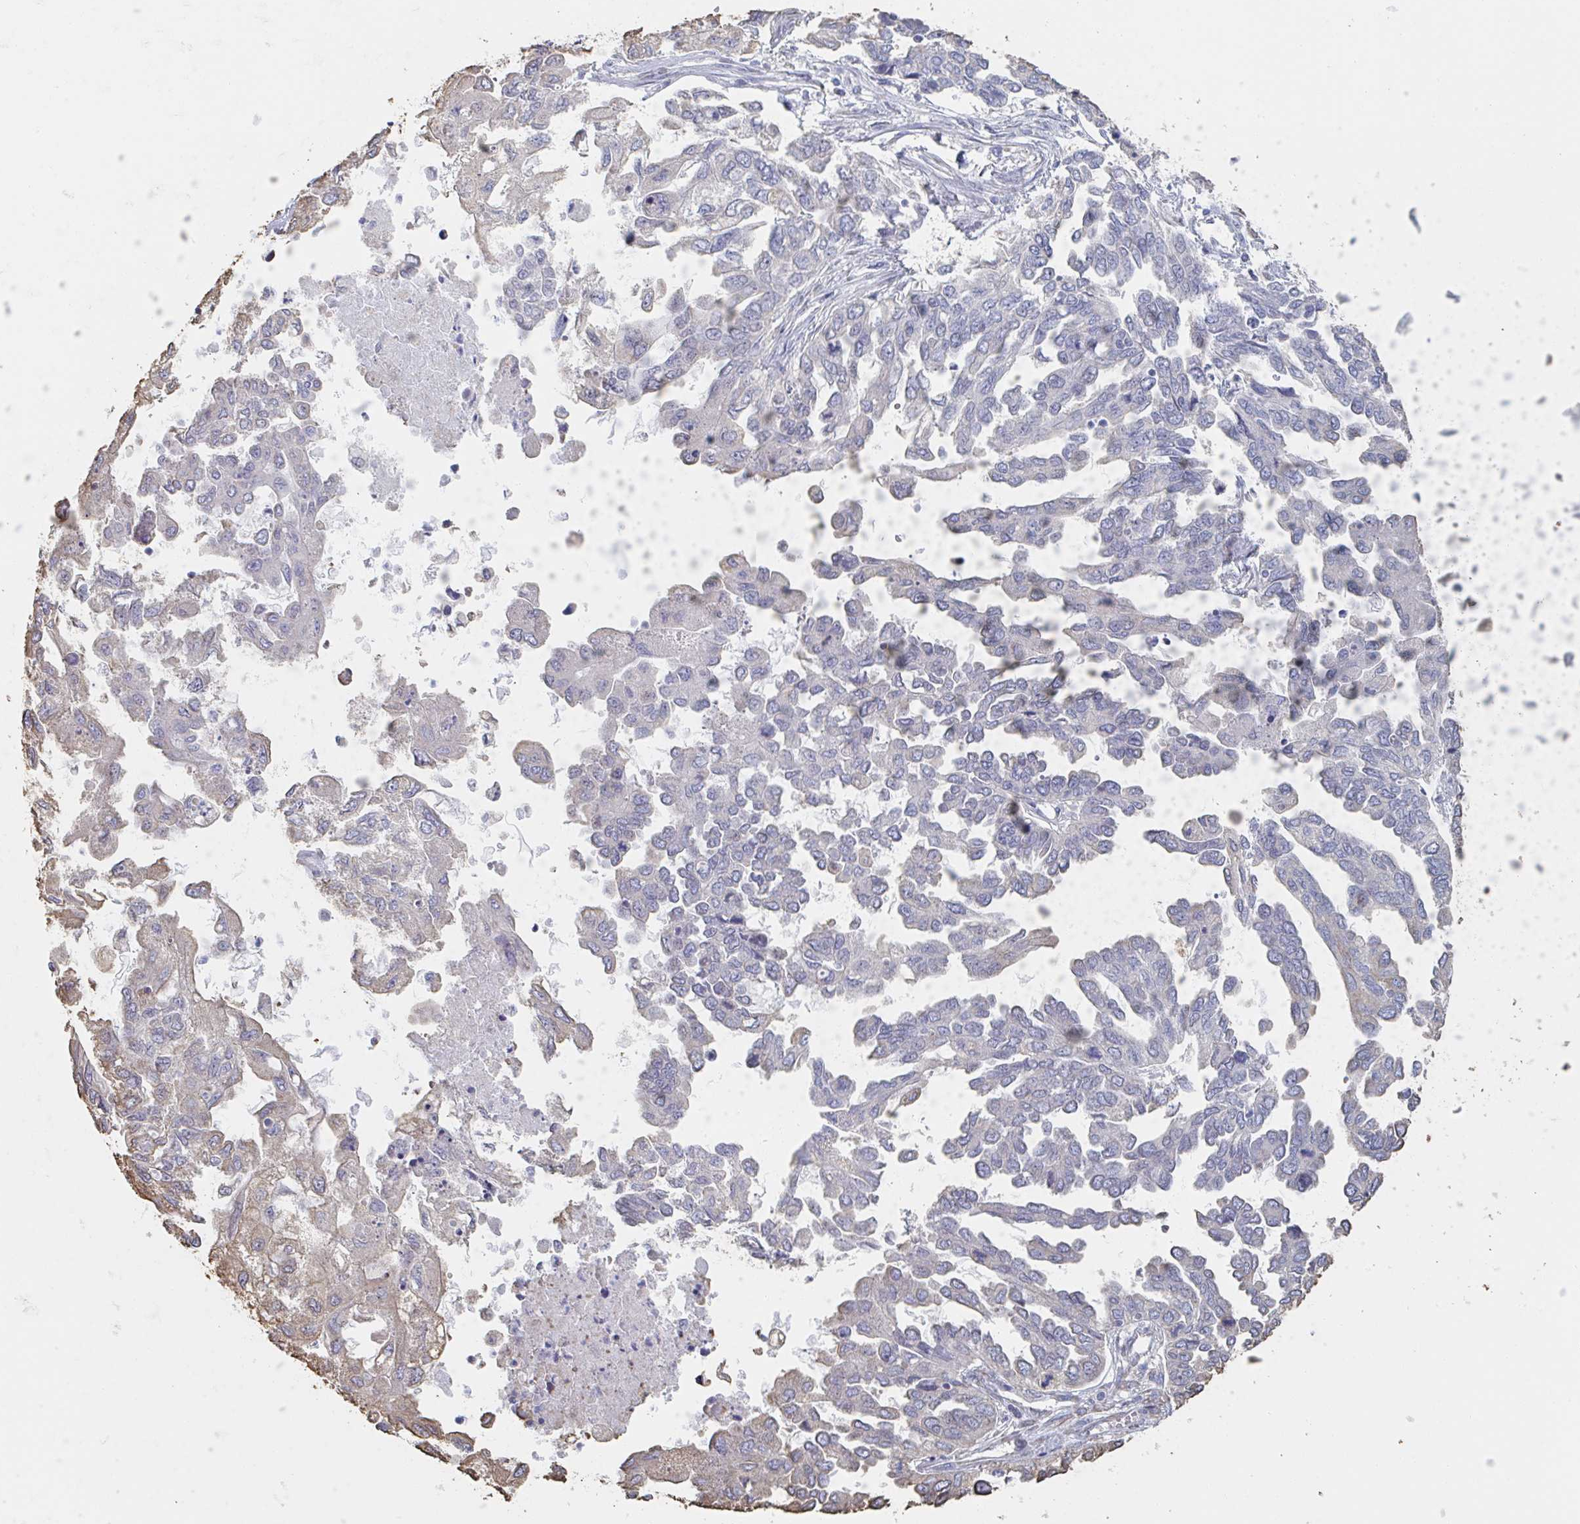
{"staining": {"intensity": "negative", "quantity": "none", "location": "none"}, "tissue": "ovarian cancer", "cell_type": "Tumor cells", "image_type": "cancer", "snomed": [{"axis": "morphology", "description": "Cystadenocarcinoma, serous, NOS"}, {"axis": "topography", "description": "Ovary"}], "caption": "This photomicrograph is of ovarian serous cystadenocarcinoma stained with immunohistochemistry (IHC) to label a protein in brown with the nuclei are counter-stained blue. There is no positivity in tumor cells.", "gene": "RAB5IF", "patient": {"sex": "female", "age": 53}}